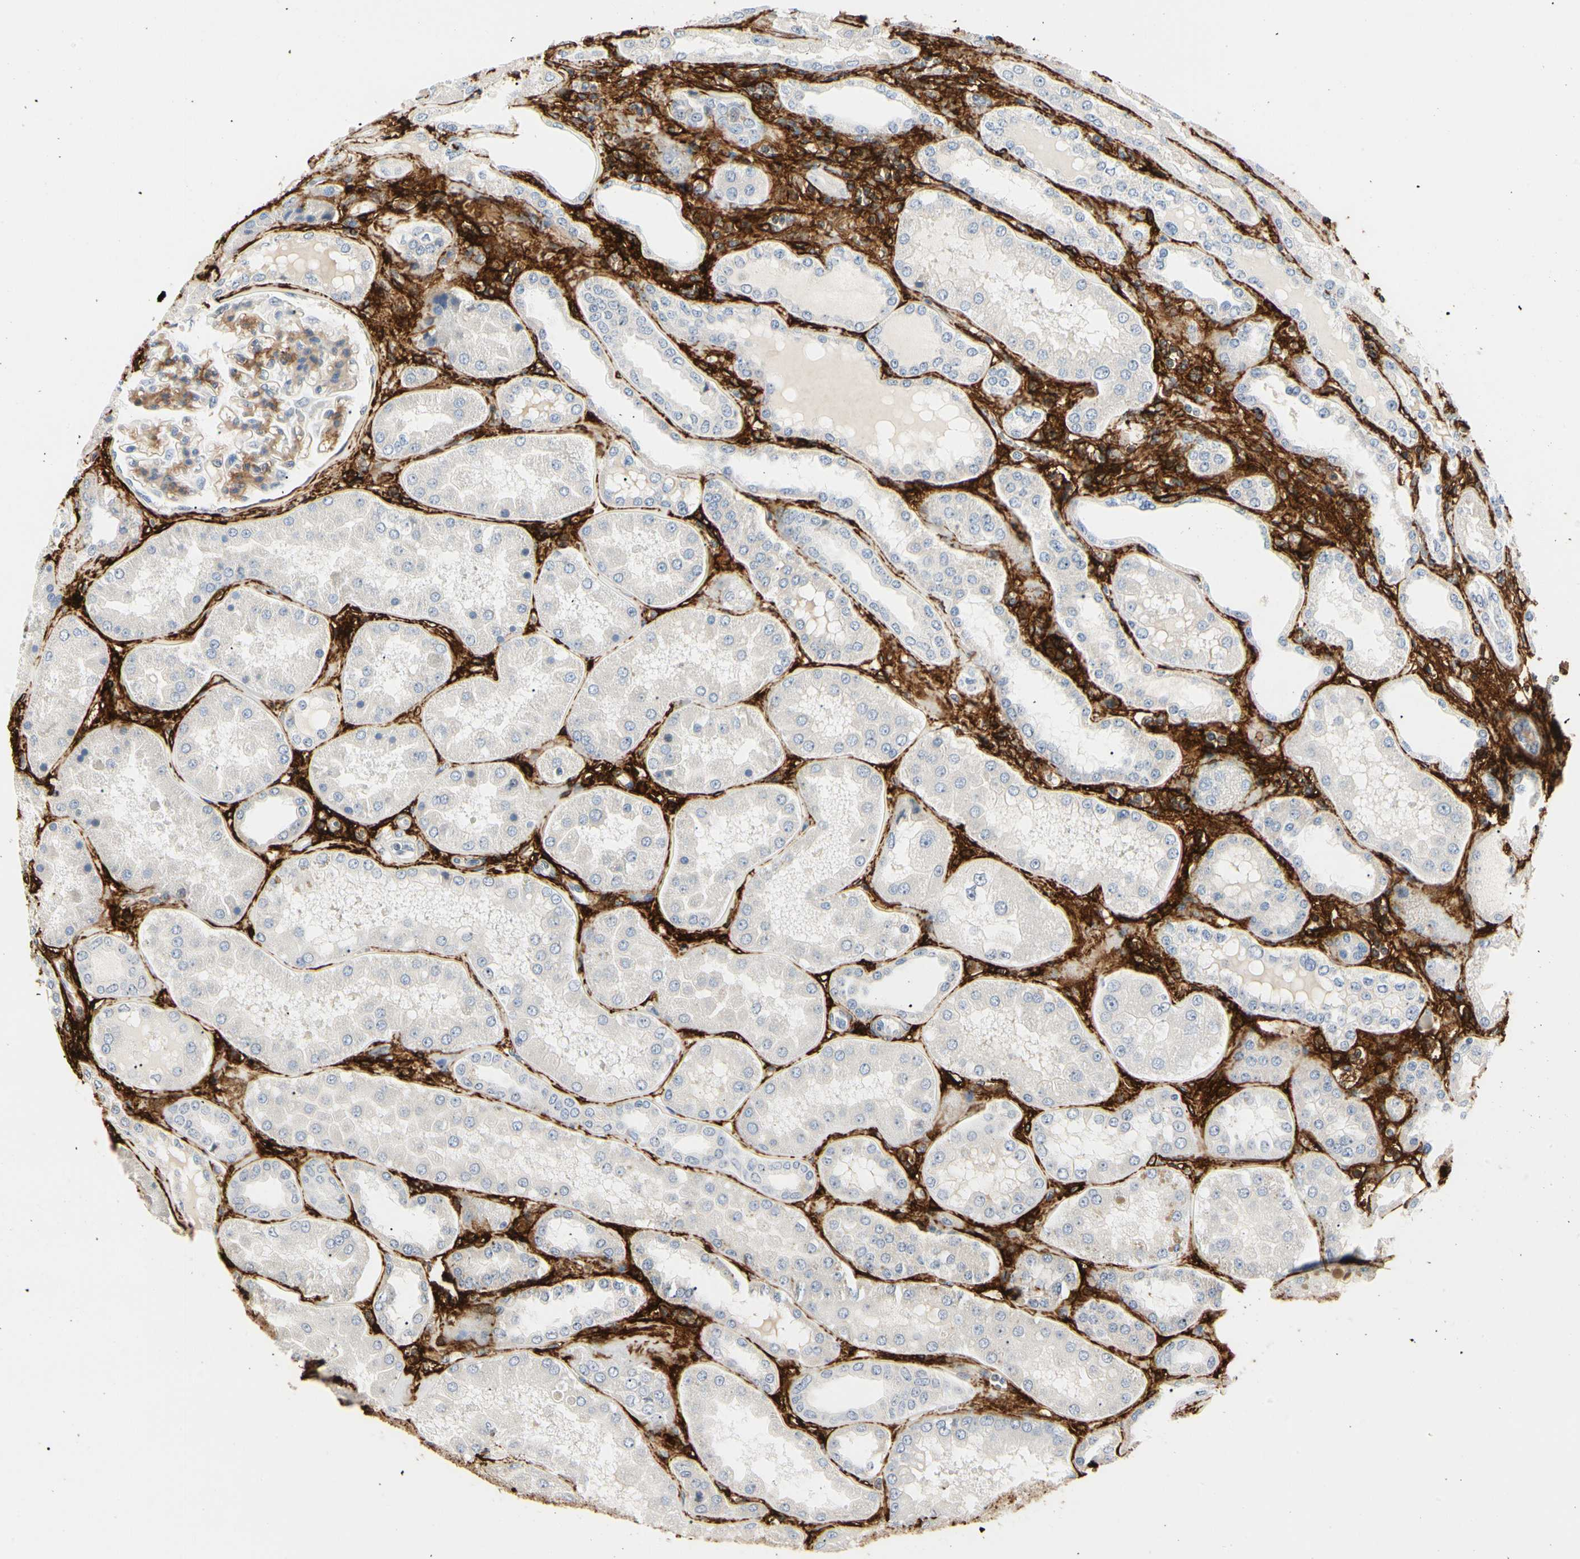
{"staining": {"intensity": "negative", "quantity": "none", "location": "none"}, "tissue": "kidney", "cell_type": "Cells in glomeruli", "image_type": "normal", "snomed": [{"axis": "morphology", "description": "Normal tissue, NOS"}, {"axis": "topography", "description": "Kidney"}], "caption": "Immunohistochemistry (IHC) histopathology image of unremarkable kidney stained for a protein (brown), which displays no staining in cells in glomeruli. (IHC, brightfield microscopy, high magnification).", "gene": "GGT5", "patient": {"sex": "female", "age": 56}}